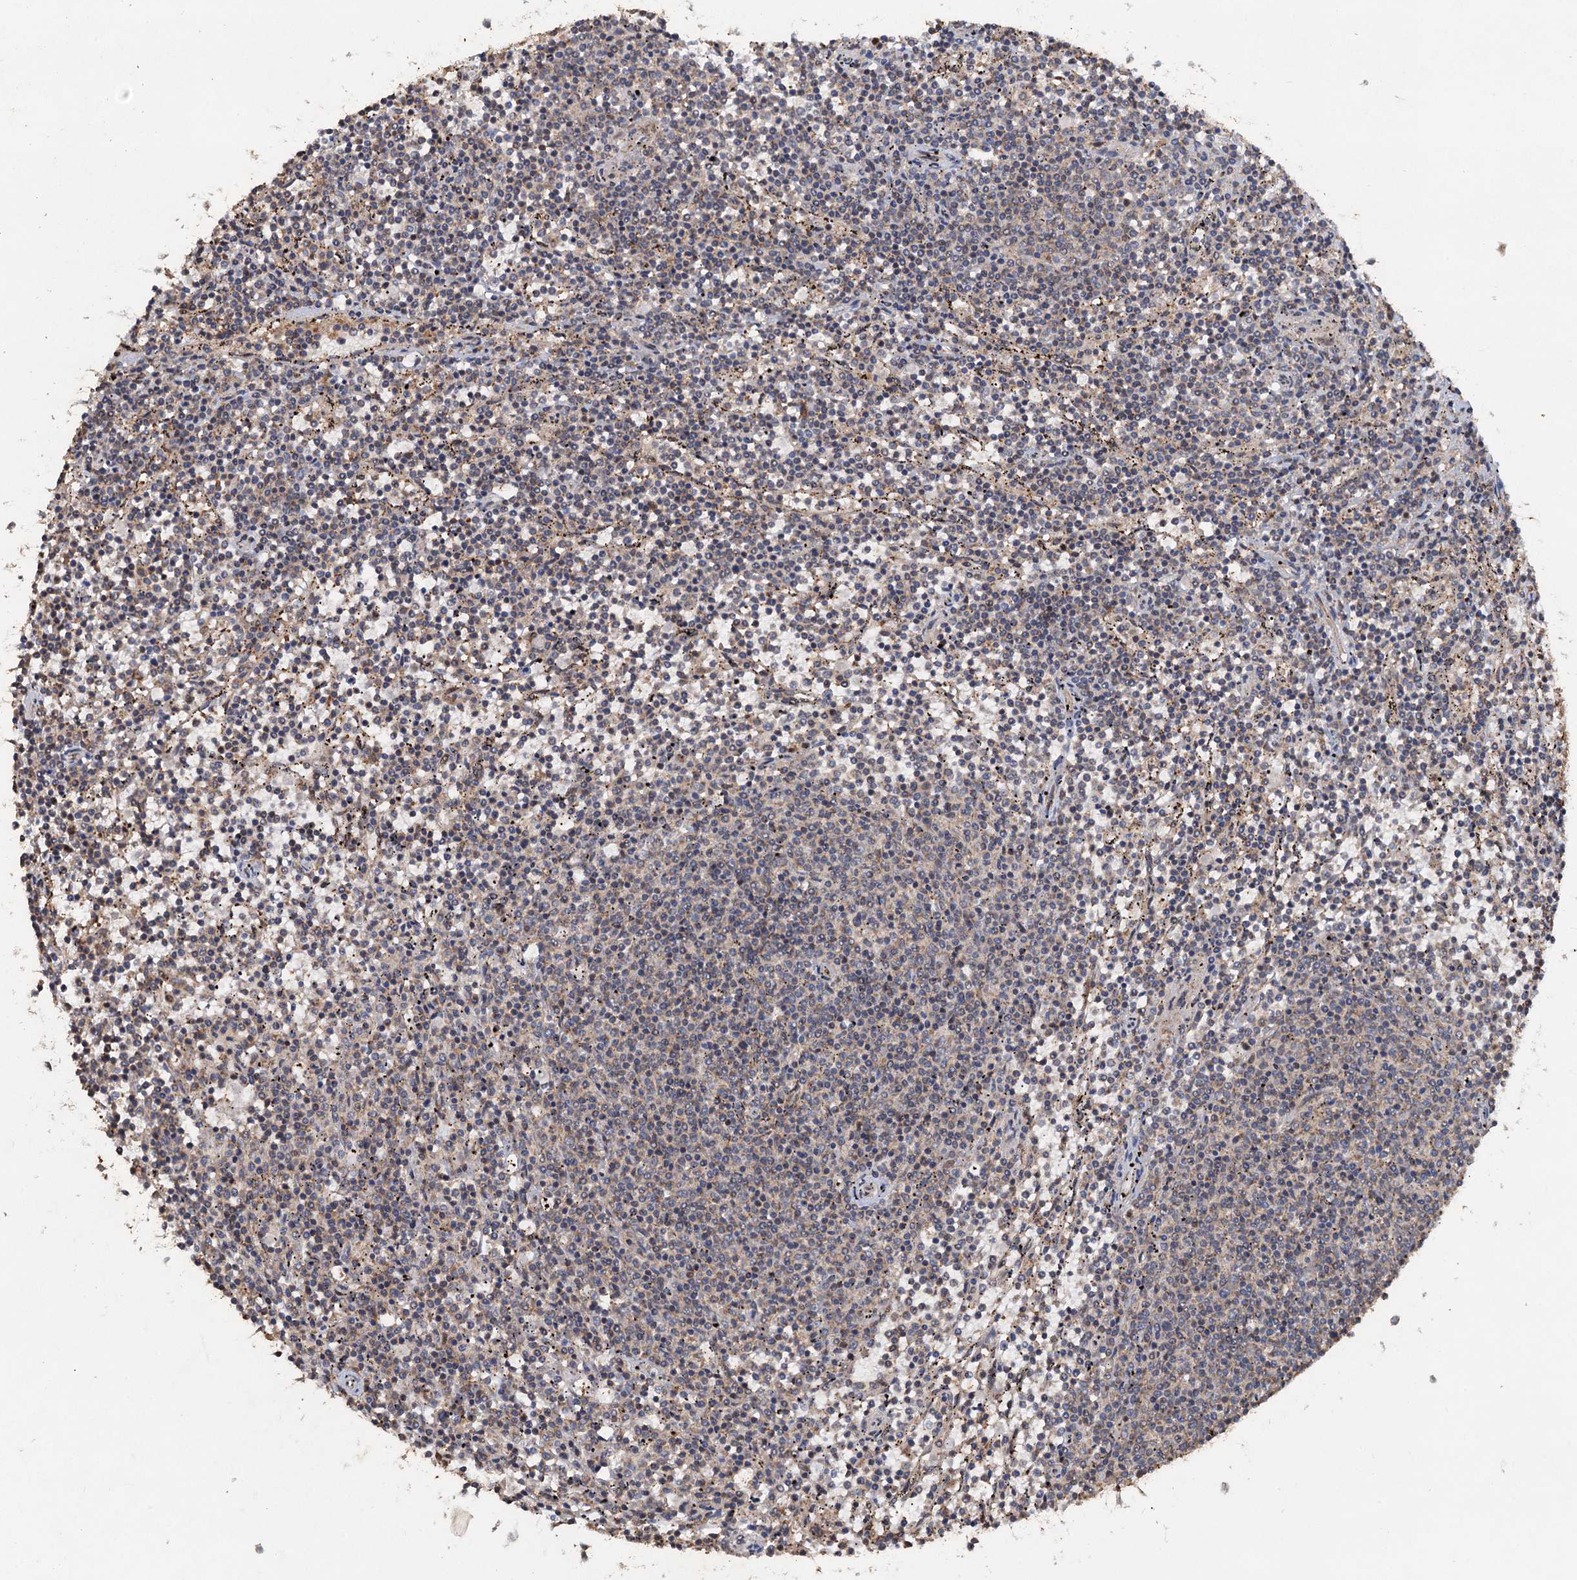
{"staining": {"intensity": "negative", "quantity": "none", "location": "none"}, "tissue": "lymphoma", "cell_type": "Tumor cells", "image_type": "cancer", "snomed": [{"axis": "morphology", "description": "Malignant lymphoma, non-Hodgkin's type, Low grade"}, {"axis": "topography", "description": "Spleen"}], "caption": "High power microscopy histopathology image of an immunohistochemistry photomicrograph of low-grade malignant lymphoma, non-Hodgkin's type, revealing no significant positivity in tumor cells.", "gene": "REP15", "patient": {"sex": "female", "age": 50}}